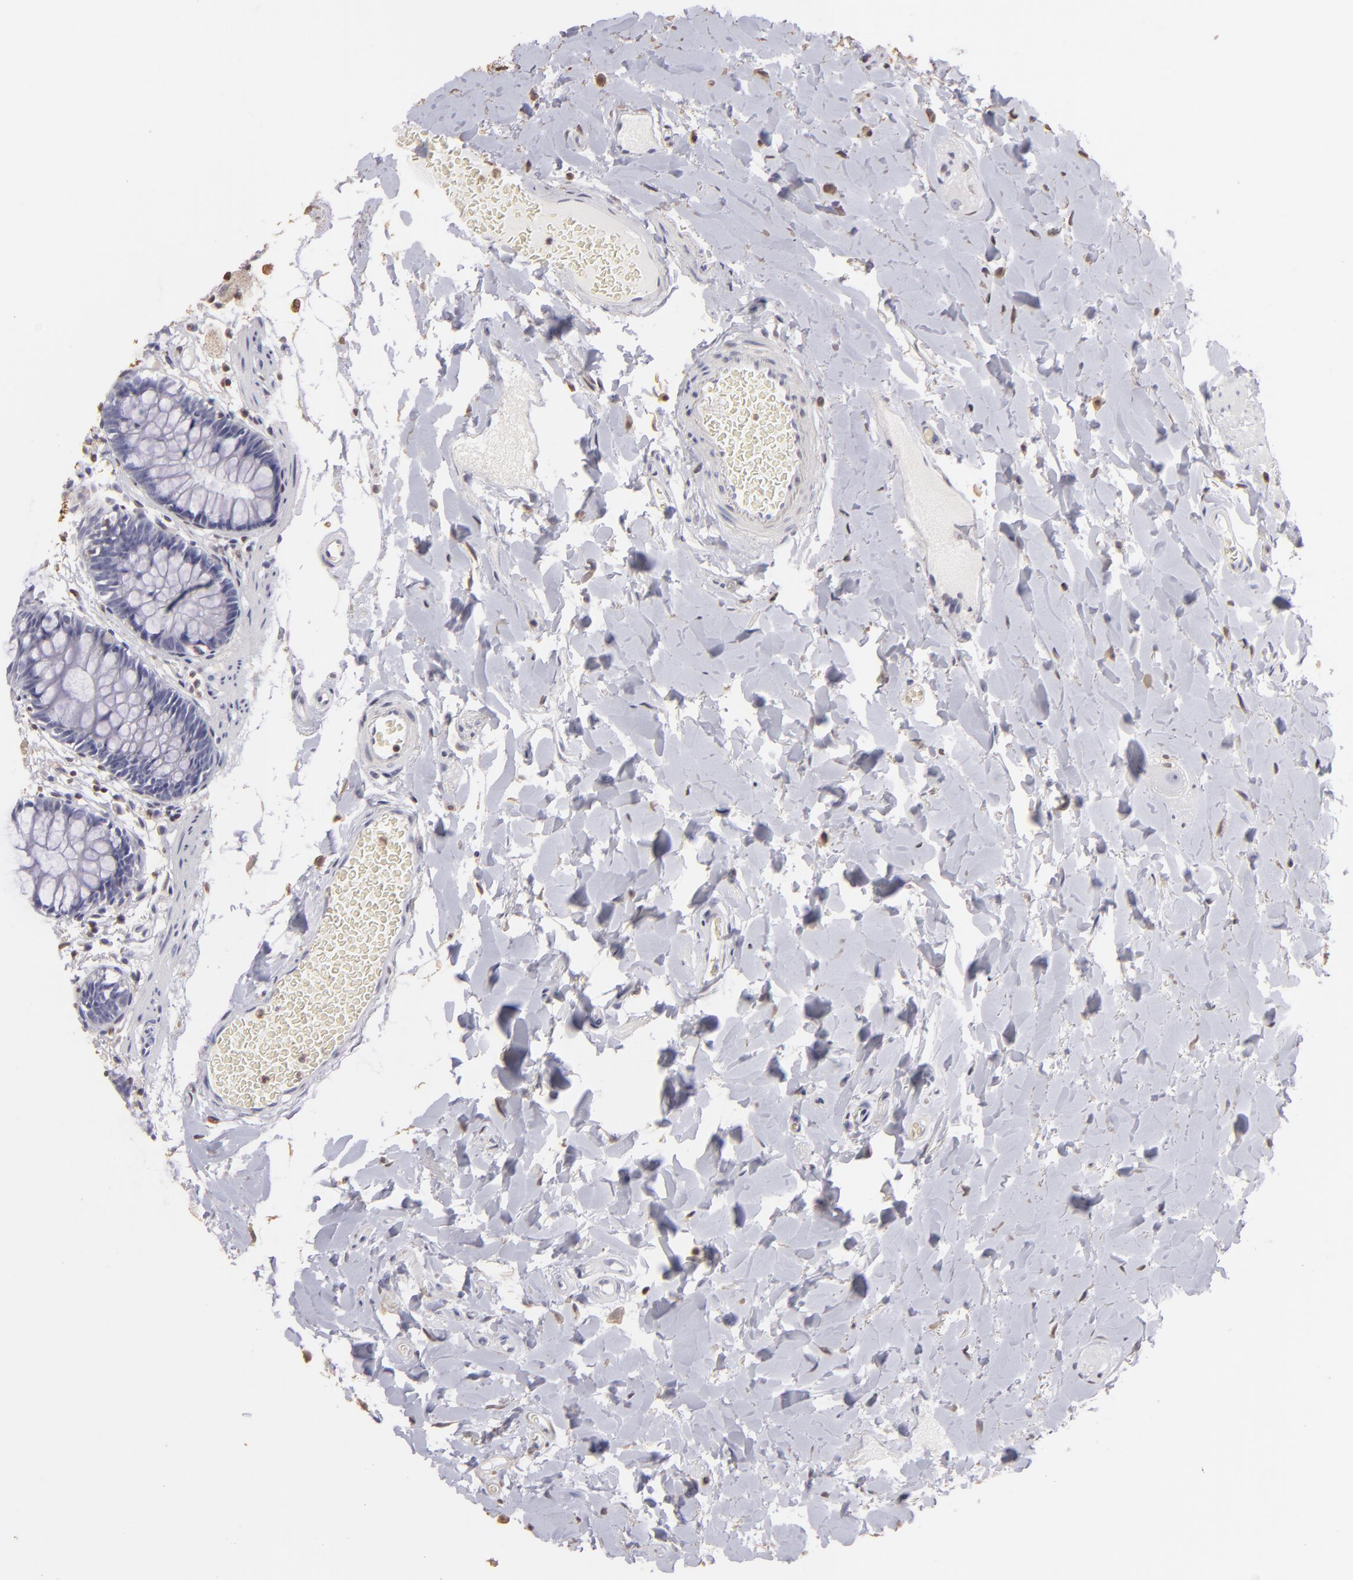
{"staining": {"intensity": "negative", "quantity": "none", "location": "none"}, "tissue": "colon", "cell_type": "Endothelial cells", "image_type": "normal", "snomed": [{"axis": "morphology", "description": "Normal tissue, NOS"}, {"axis": "topography", "description": "Smooth muscle"}, {"axis": "topography", "description": "Colon"}], "caption": "Immunohistochemistry (IHC) micrograph of benign human colon stained for a protein (brown), which exhibits no positivity in endothelial cells.", "gene": "S100A2", "patient": {"sex": "male", "age": 67}}